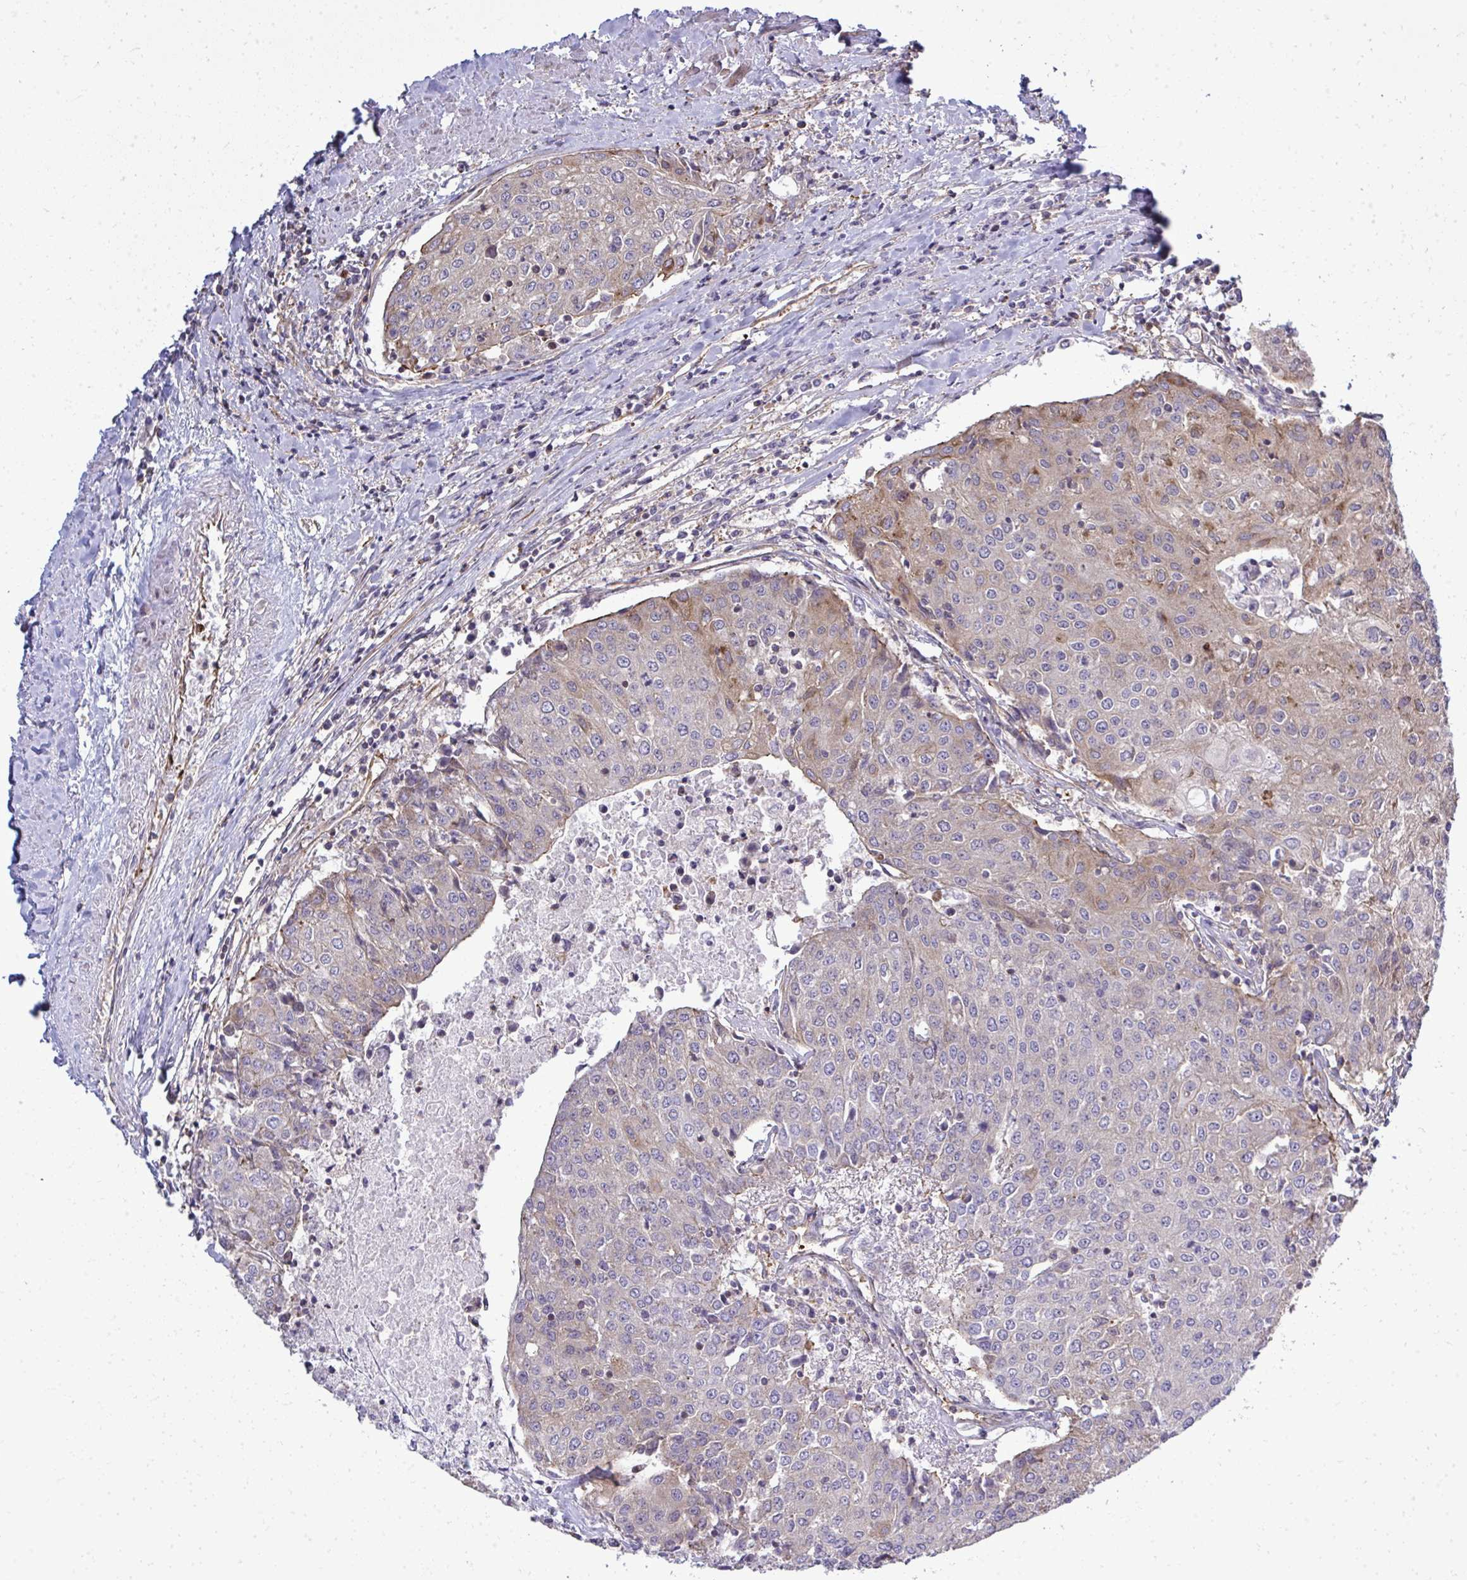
{"staining": {"intensity": "moderate", "quantity": "25%-75%", "location": "cytoplasmic/membranous"}, "tissue": "urothelial cancer", "cell_type": "Tumor cells", "image_type": "cancer", "snomed": [{"axis": "morphology", "description": "Urothelial carcinoma, High grade"}, {"axis": "topography", "description": "Urinary bladder"}], "caption": "An image of urothelial cancer stained for a protein displays moderate cytoplasmic/membranous brown staining in tumor cells.", "gene": "FUT10", "patient": {"sex": "female", "age": 85}}